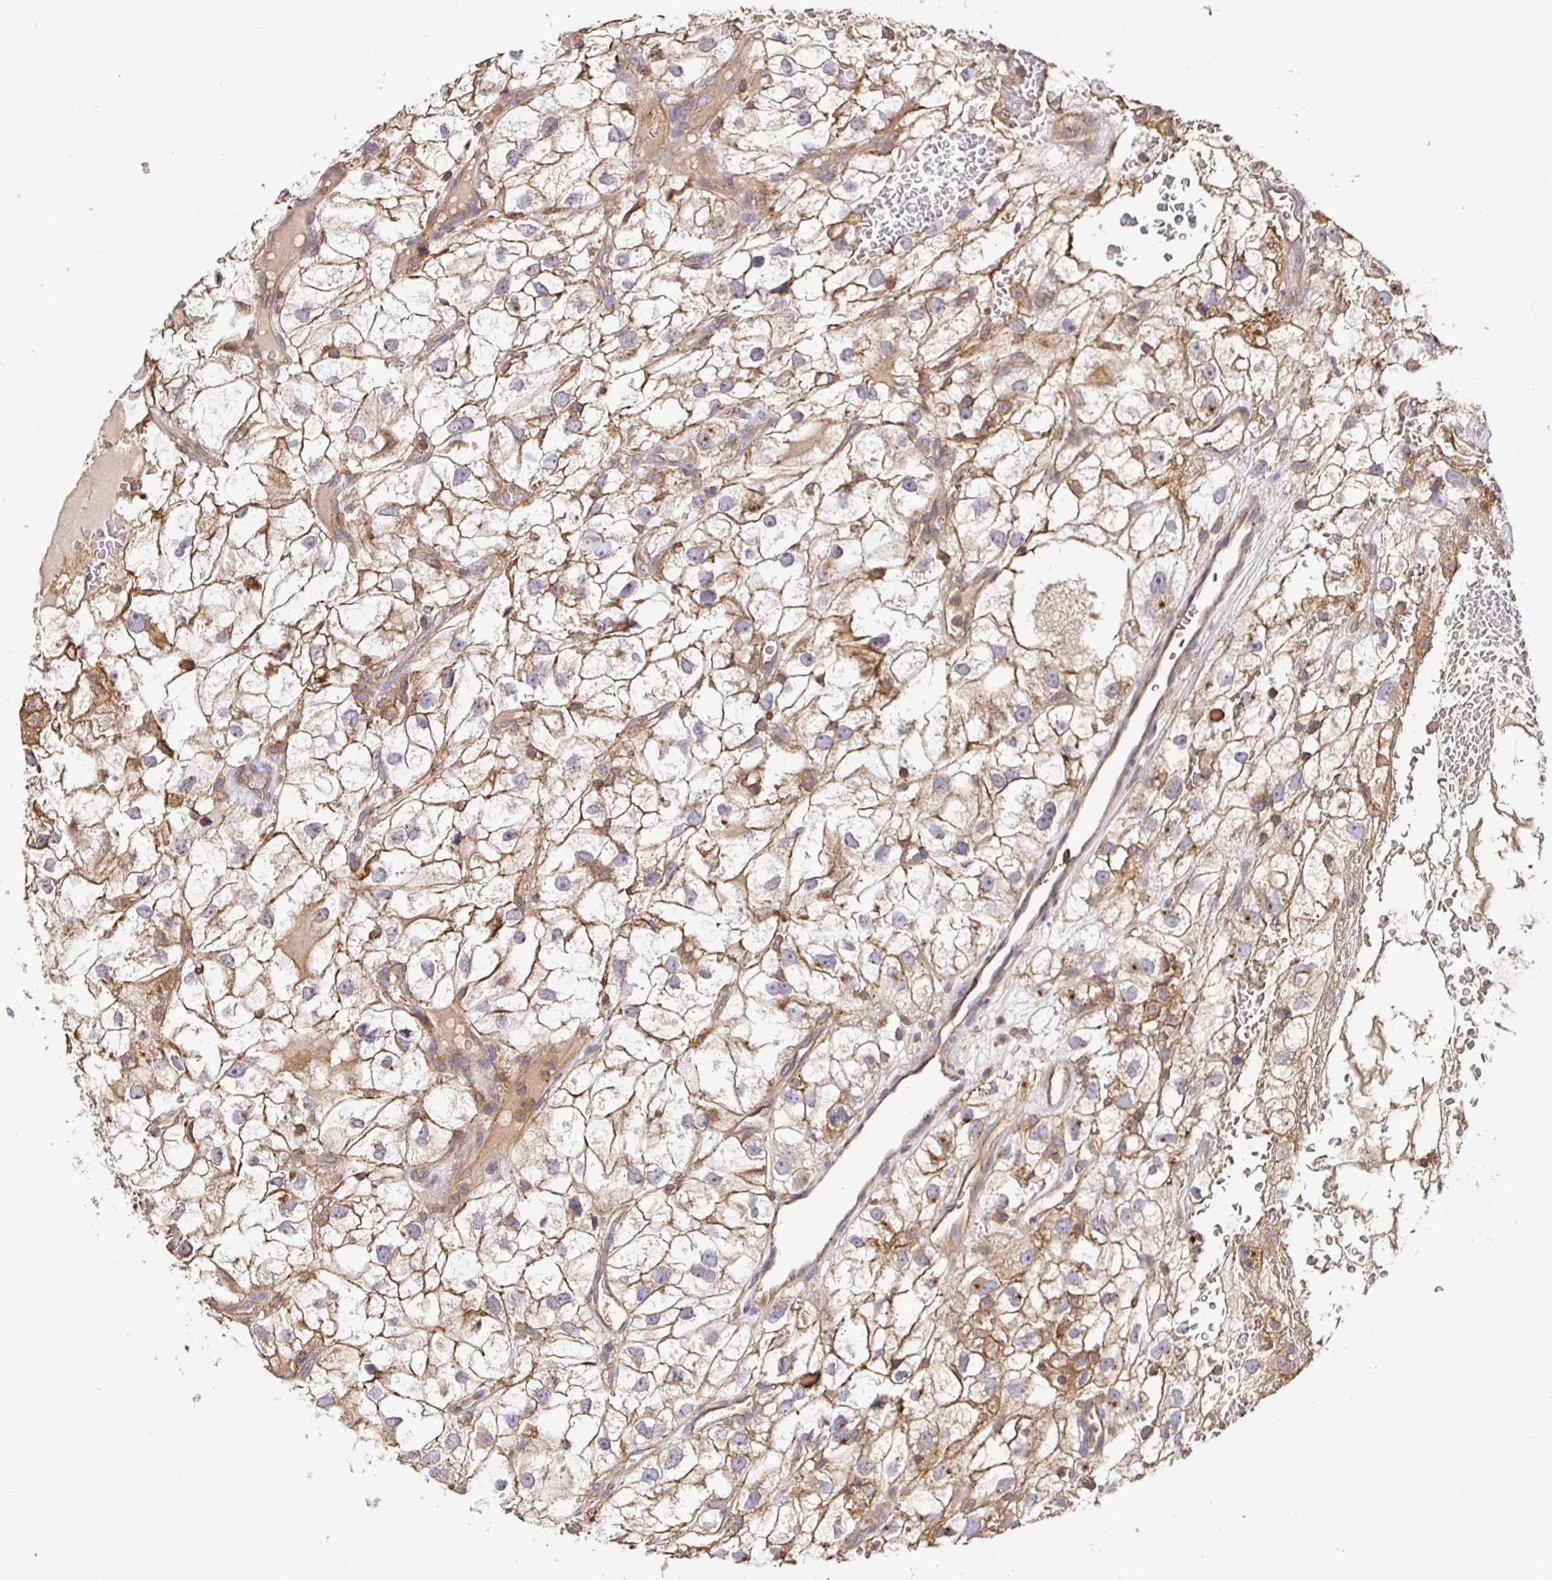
{"staining": {"intensity": "moderate", "quantity": "25%-75%", "location": "cytoplasmic/membranous"}, "tissue": "renal cancer", "cell_type": "Tumor cells", "image_type": "cancer", "snomed": [{"axis": "morphology", "description": "Adenocarcinoma, NOS"}, {"axis": "topography", "description": "Kidney"}], "caption": "High-magnification brightfield microscopy of renal cancer (adenocarcinoma) stained with DAB (3,3'-diaminobenzidine) (brown) and counterstained with hematoxylin (blue). tumor cells exhibit moderate cytoplasmic/membranous expression is identified in about25%-75% of cells.", "gene": "C1QTNF7", "patient": {"sex": "male", "age": 59}}